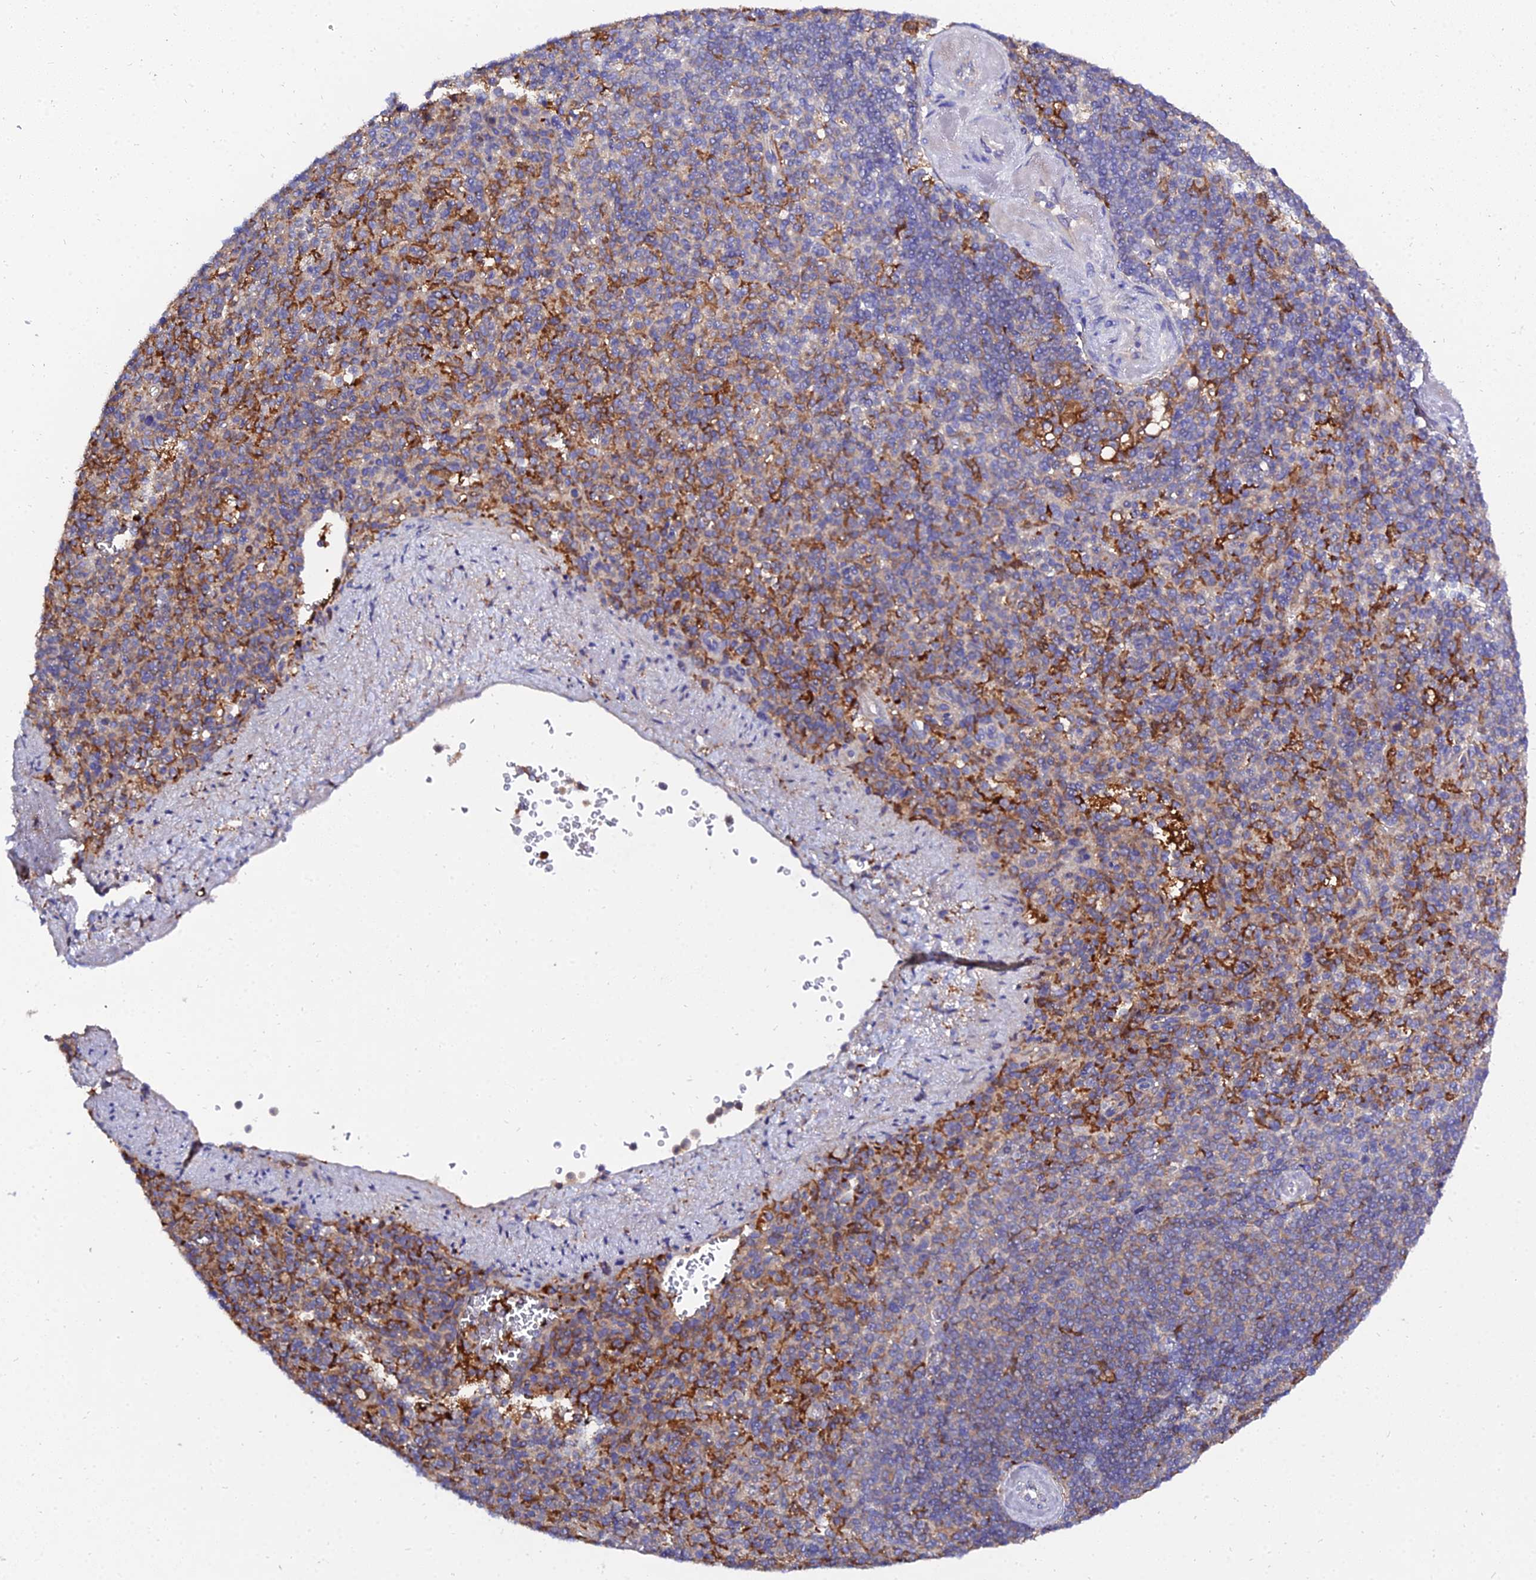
{"staining": {"intensity": "weak", "quantity": "25%-75%", "location": "cytoplasmic/membranous"}, "tissue": "spleen", "cell_type": "Cells in red pulp", "image_type": "normal", "snomed": [{"axis": "morphology", "description": "Normal tissue, NOS"}, {"axis": "topography", "description": "Spleen"}], "caption": "A photomicrograph showing weak cytoplasmic/membranous positivity in approximately 25%-75% of cells in red pulp in normal spleen, as visualized by brown immunohistochemical staining.", "gene": "C2orf69", "patient": {"sex": "female", "age": 74}}